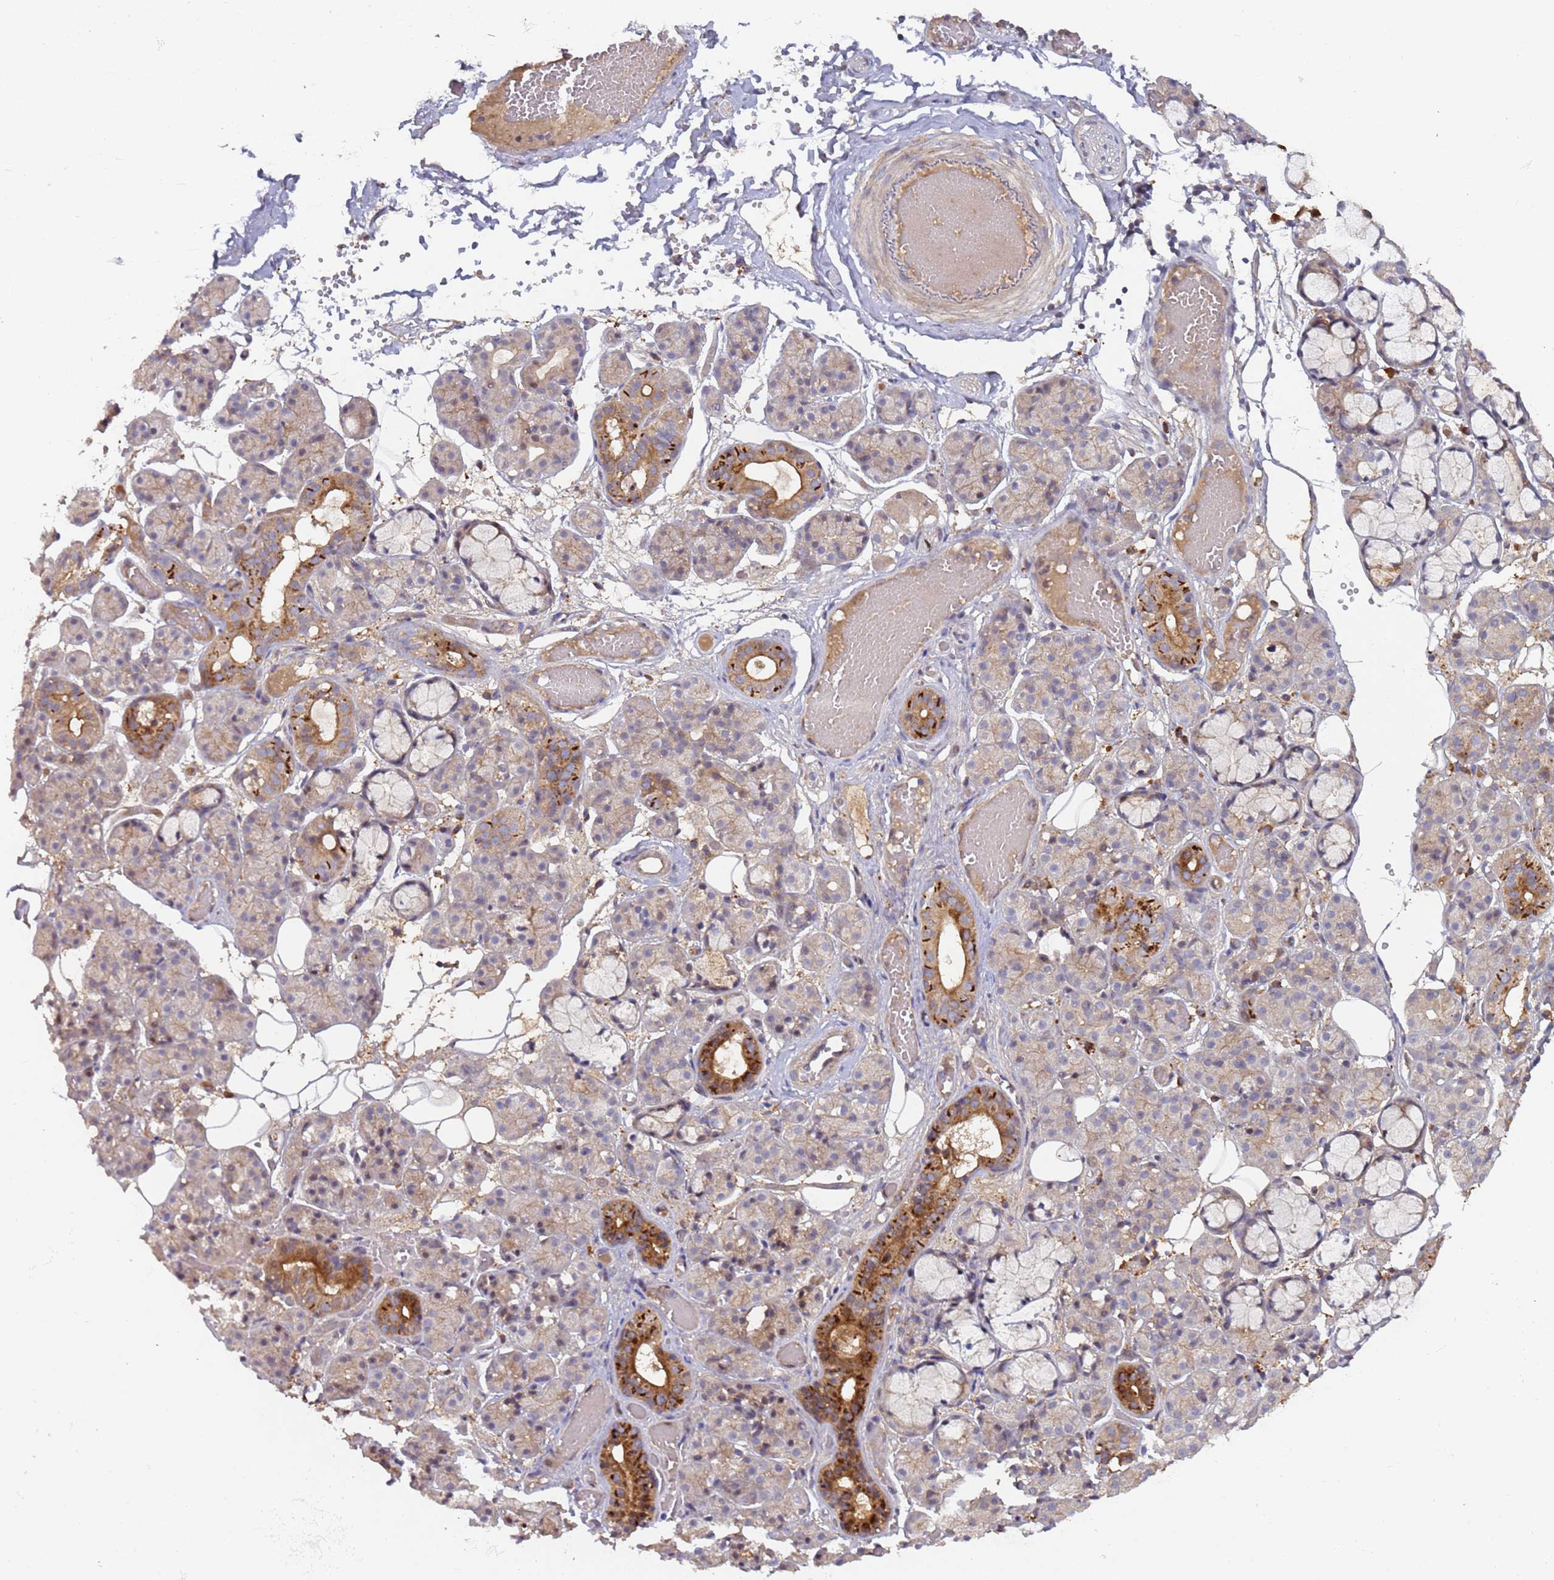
{"staining": {"intensity": "strong", "quantity": "<25%", "location": "cytoplasmic/membranous"}, "tissue": "salivary gland", "cell_type": "Glandular cells", "image_type": "normal", "snomed": [{"axis": "morphology", "description": "Normal tissue, NOS"}, {"axis": "topography", "description": "Salivary gland"}], "caption": "Protein staining of normal salivary gland displays strong cytoplasmic/membranous staining in about <25% of glandular cells.", "gene": "KANSL1L", "patient": {"sex": "male", "age": 63}}